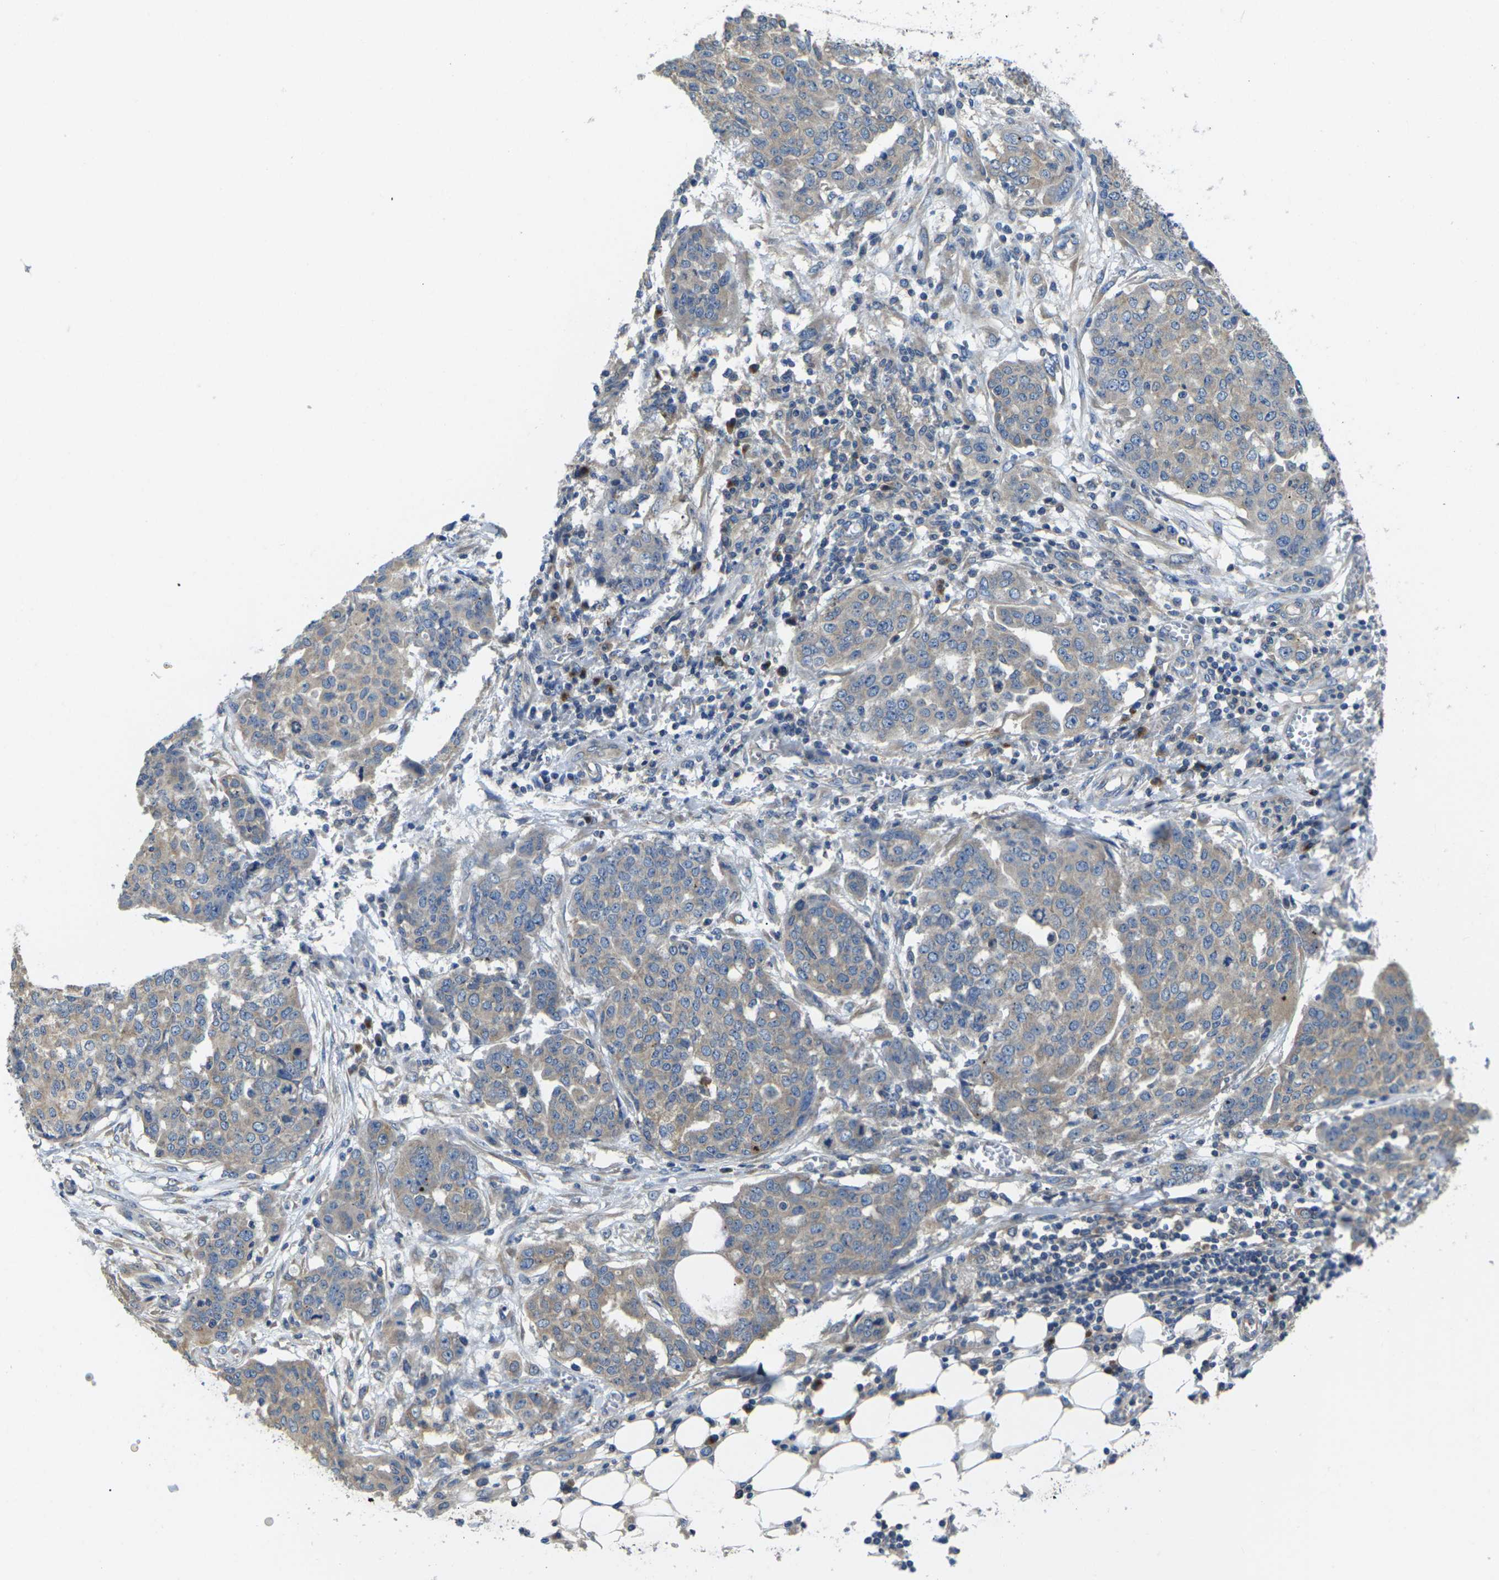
{"staining": {"intensity": "weak", "quantity": "25%-75%", "location": "cytoplasmic/membranous"}, "tissue": "ovarian cancer", "cell_type": "Tumor cells", "image_type": "cancer", "snomed": [{"axis": "morphology", "description": "Cystadenocarcinoma, serous, NOS"}, {"axis": "topography", "description": "Soft tissue"}, {"axis": "topography", "description": "Ovary"}], "caption": "This image displays immunohistochemistry (IHC) staining of human ovarian serous cystadenocarcinoma, with low weak cytoplasmic/membranous staining in approximately 25%-75% of tumor cells.", "gene": "TMCC2", "patient": {"sex": "female", "age": 57}}